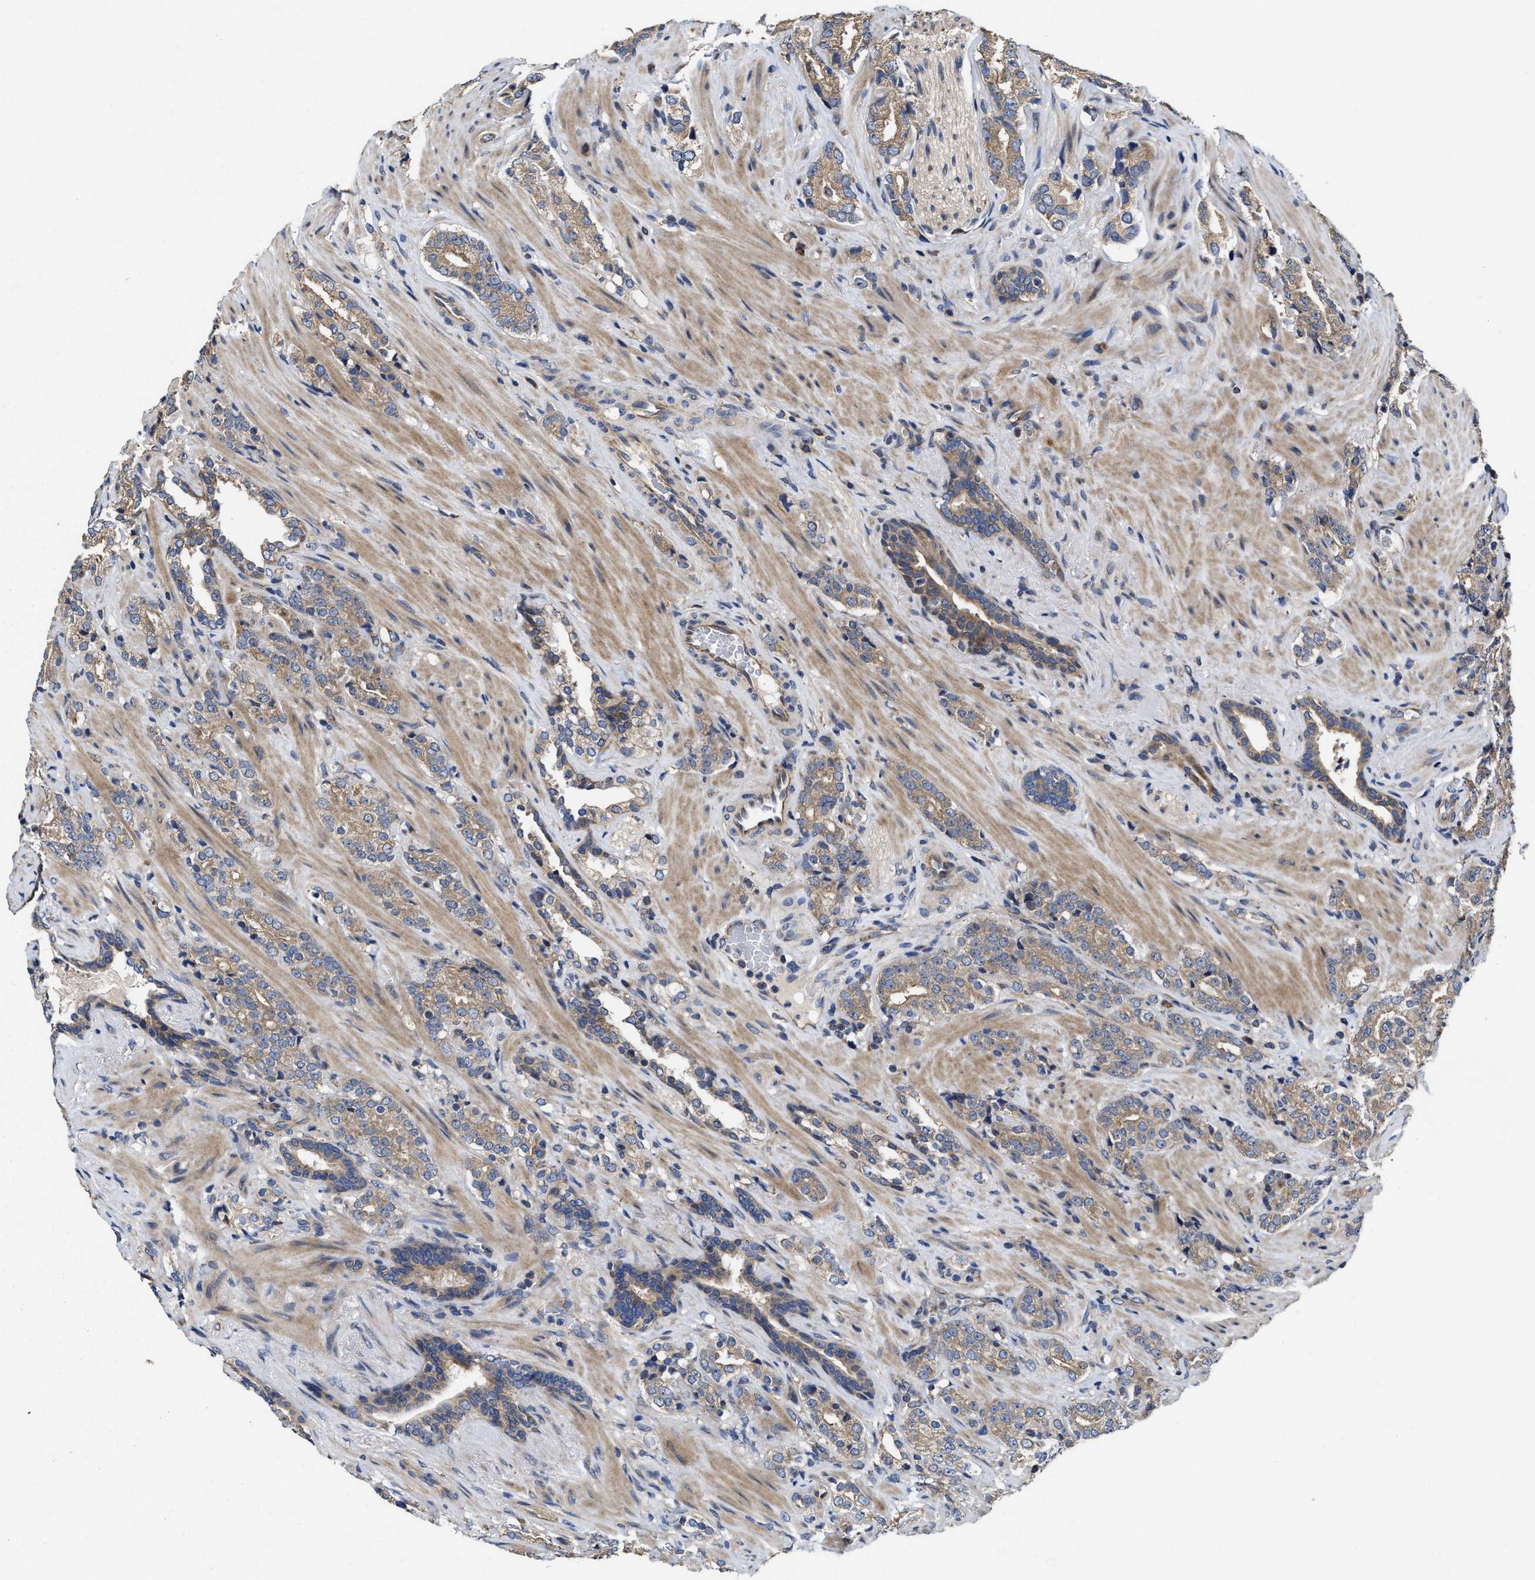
{"staining": {"intensity": "moderate", "quantity": ">75%", "location": "cytoplasmic/membranous"}, "tissue": "prostate cancer", "cell_type": "Tumor cells", "image_type": "cancer", "snomed": [{"axis": "morphology", "description": "Adenocarcinoma, High grade"}, {"axis": "topography", "description": "Prostate"}], "caption": "Adenocarcinoma (high-grade) (prostate) was stained to show a protein in brown. There is medium levels of moderate cytoplasmic/membranous staining in about >75% of tumor cells.", "gene": "TRAF6", "patient": {"sex": "male", "age": 71}}